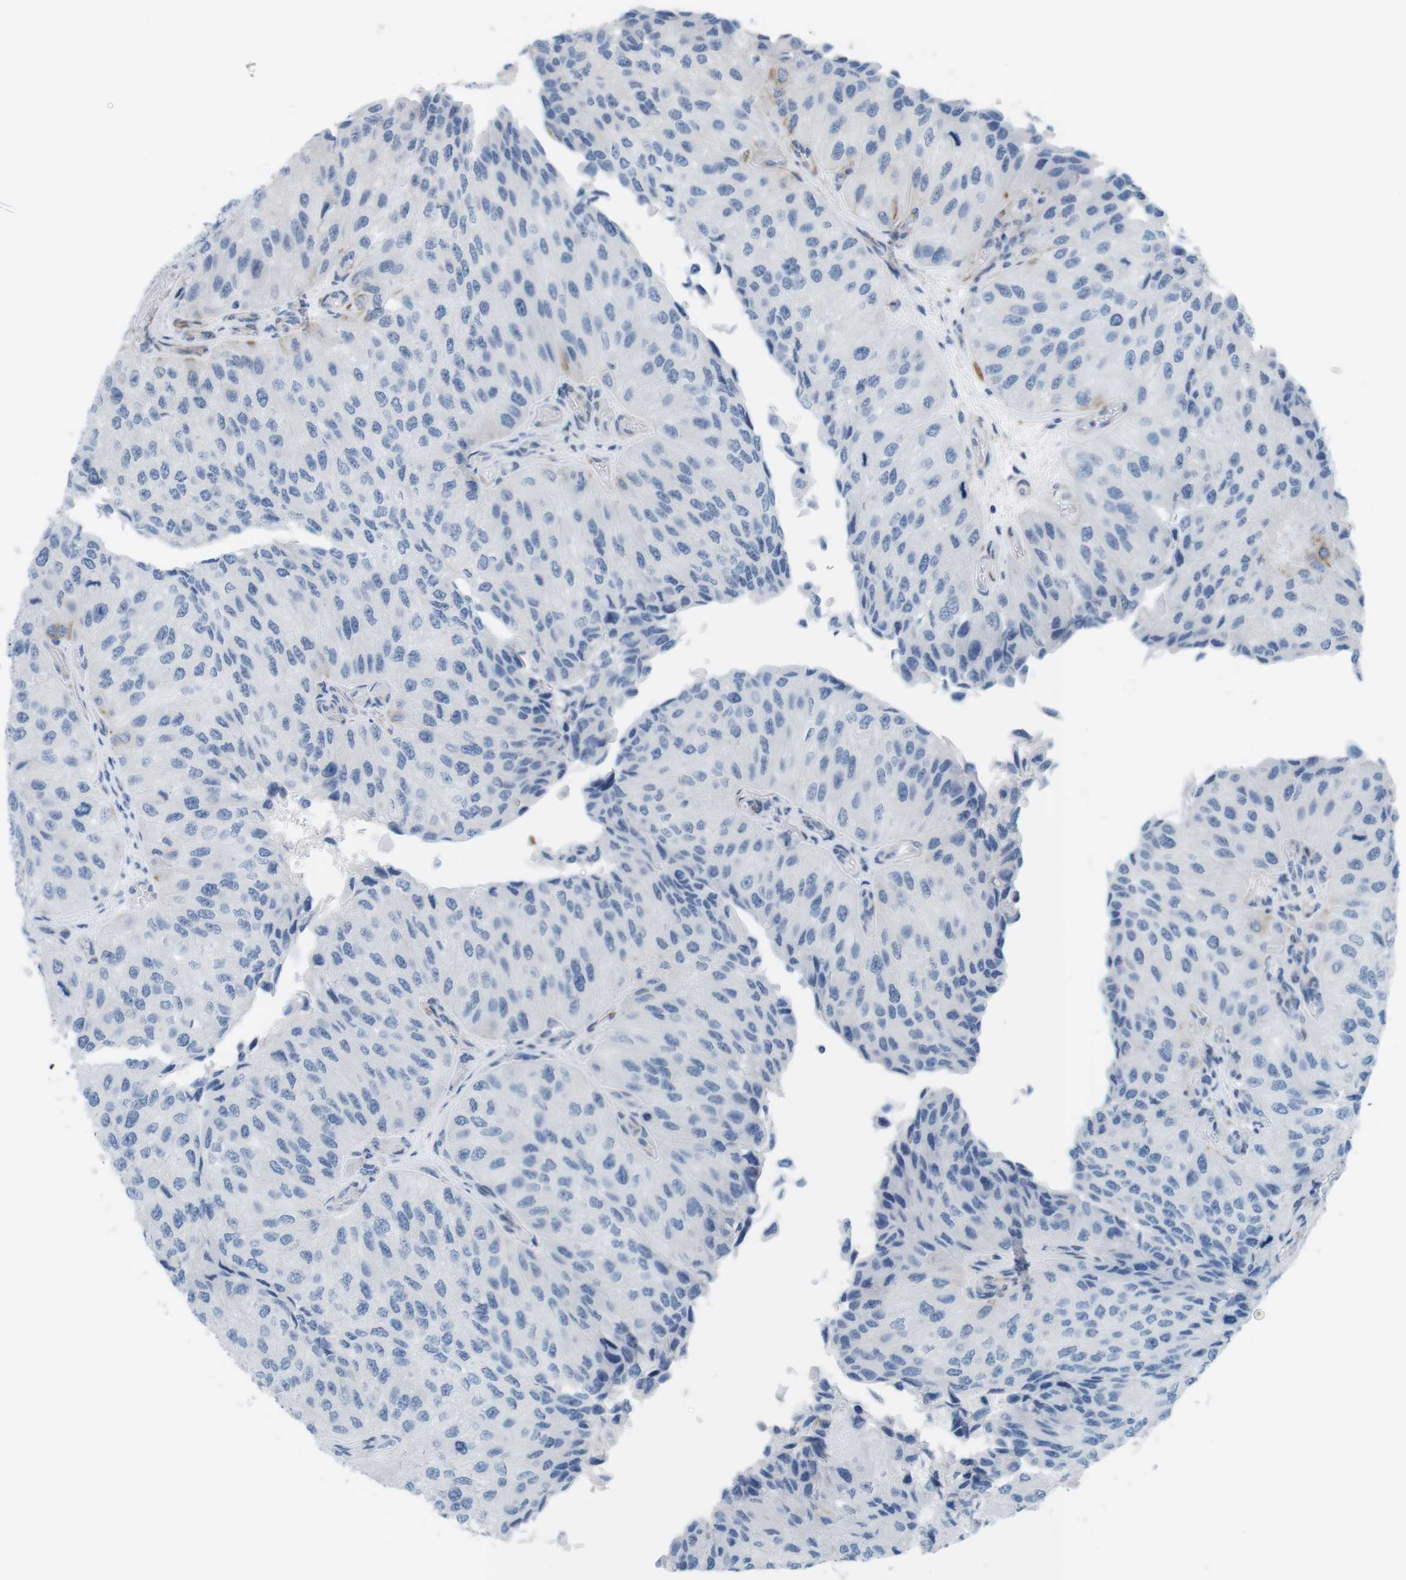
{"staining": {"intensity": "negative", "quantity": "none", "location": "none"}, "tissue": "urothelial cancer", "cell_type": "Tumor cells", "image_type": "cancer", "snomed": [{"axis": "morphology", "description": "Urothelial carcinoma, High grade"}, {"axis": "topography", "description": "Kidney"}, {"axis": "topography", "description": "Urinary bladder"}], "caption": "The histopathology image shows no staining of tumor cells in urothelial cancer.", "gene": "MYH9", "patient": {"sex": "male", "age": 77}}